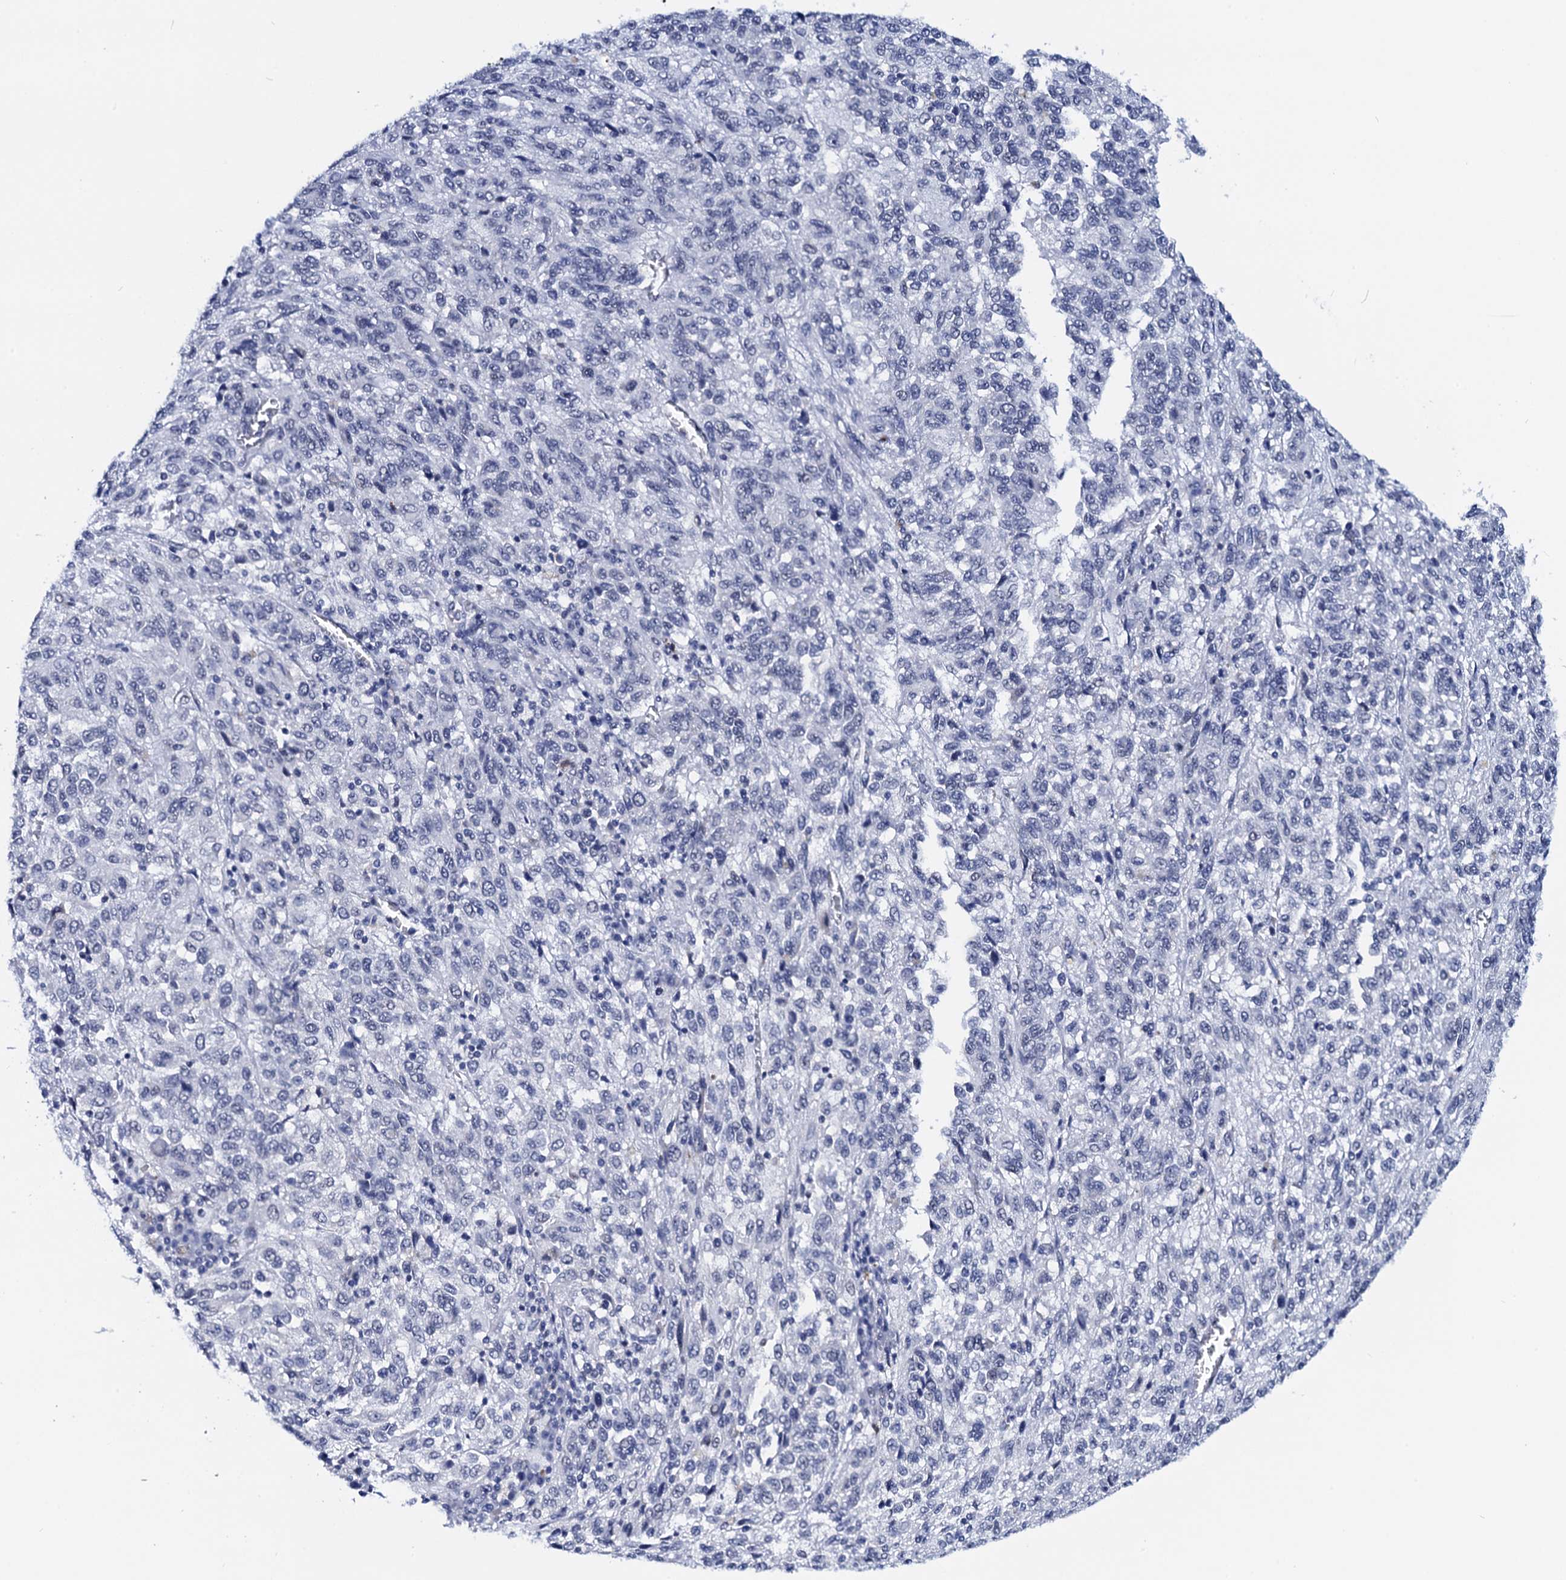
{"staining": {"intensity": "negative", "quantity": "none", "location": "none"}, "tissue": "melanoma", "cell_type": "Tumor cells", "image_type": "cancer", "snomed": [{"axis": "morphology", "description": "Malignant melanoma, Metastatic site"}, {"axis": "topography", "description": "Lung"}], "caption": "Immunohistochemistry (IHC) histopathology image of human melanoma stained for a protein (brown), which displays no staining in tumor cells.", "gene": "C16orf87", "patient": {"sex": "male", "age": 64}}